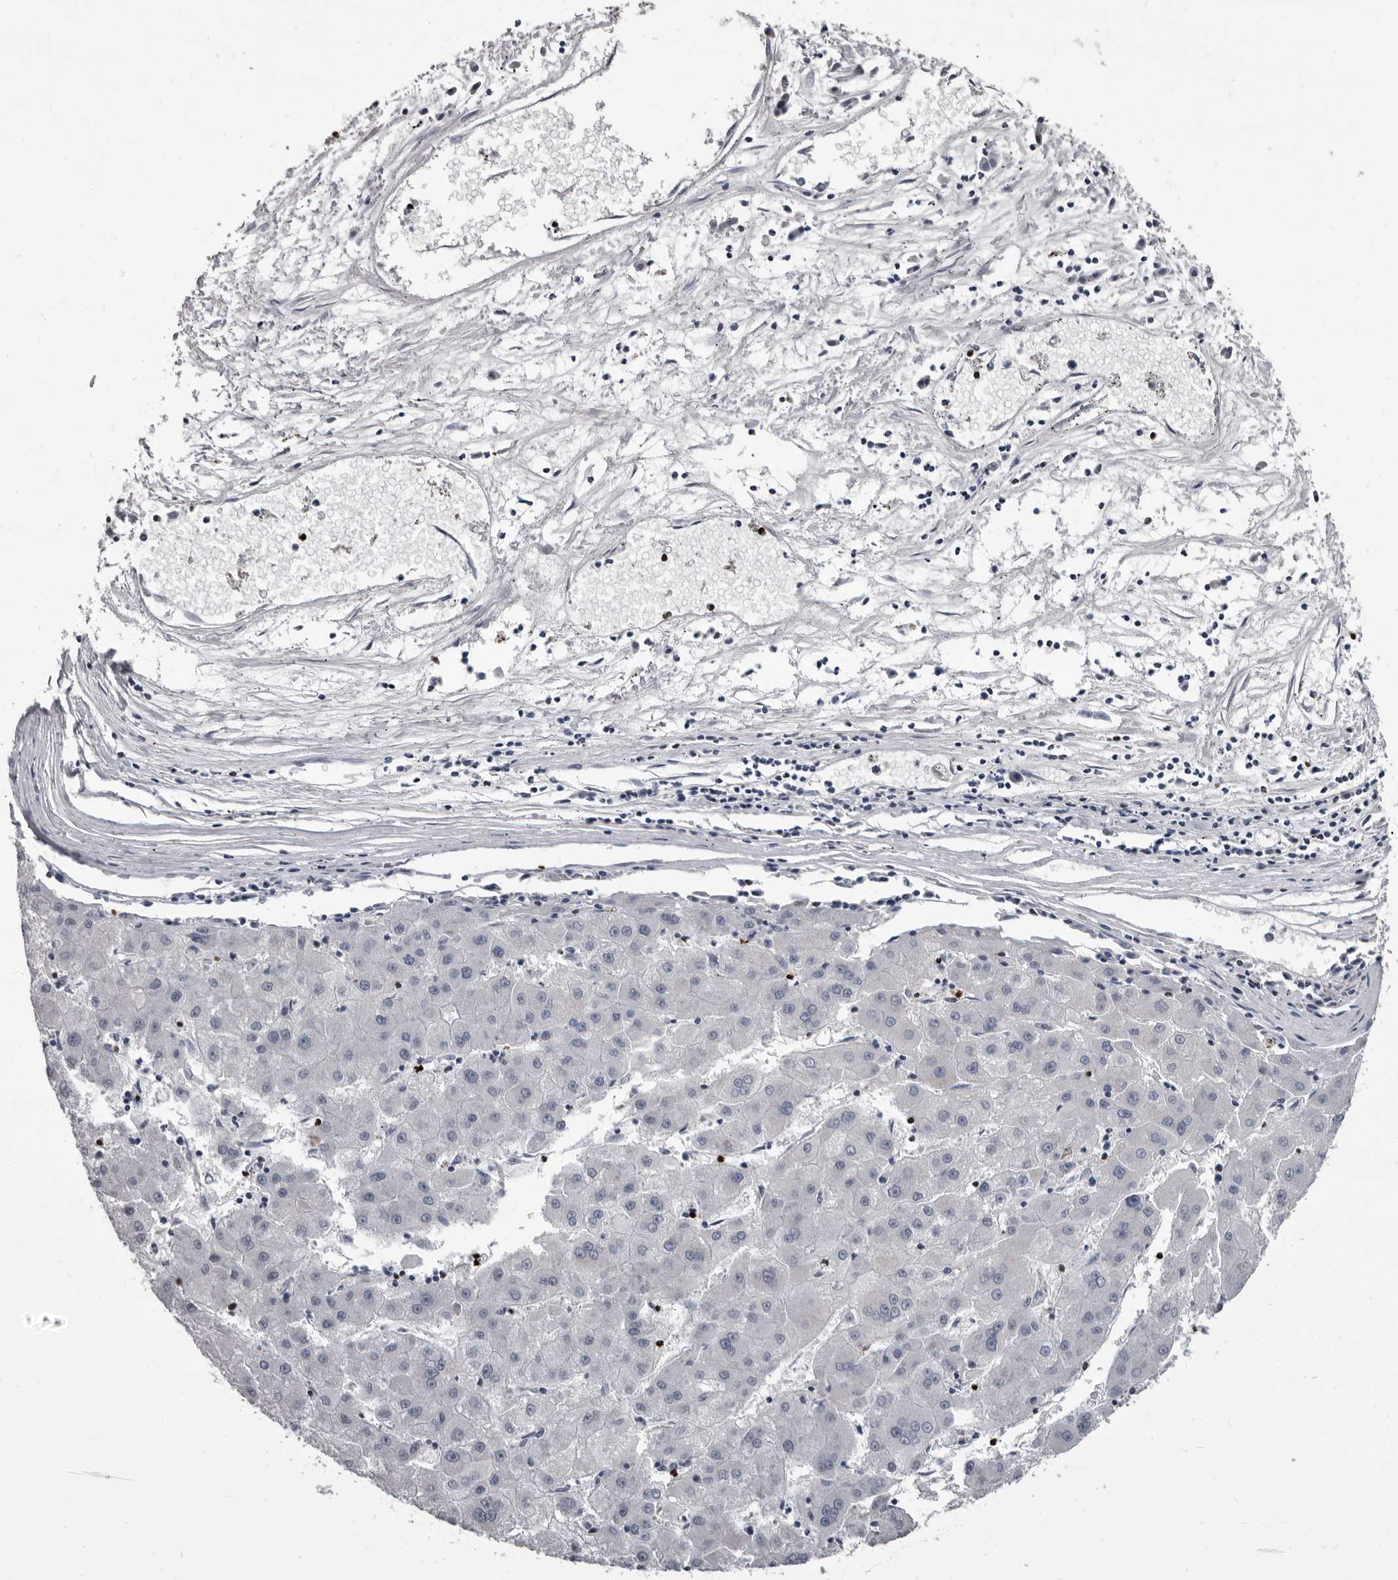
{"staining": {"intensity": "negative", "quantity": "none", "location": "none"}, "tissue": "liver cancer", "cell_type": "Tumor cells", "image_type": "cancer", "snomed": [{"axis": "morphology", "description": "Carcinoma, Hepatocellular, NOS"}, {"axis": "topography", "description": "Liver"}], "caption": "The immunohistochemistry (IHC) micrograph has no significant staining in tumor cells of liver hepatocellular carcinoma tissue.", "gene": "GZMH", "patient": {"sex": "male", "age": 72}}